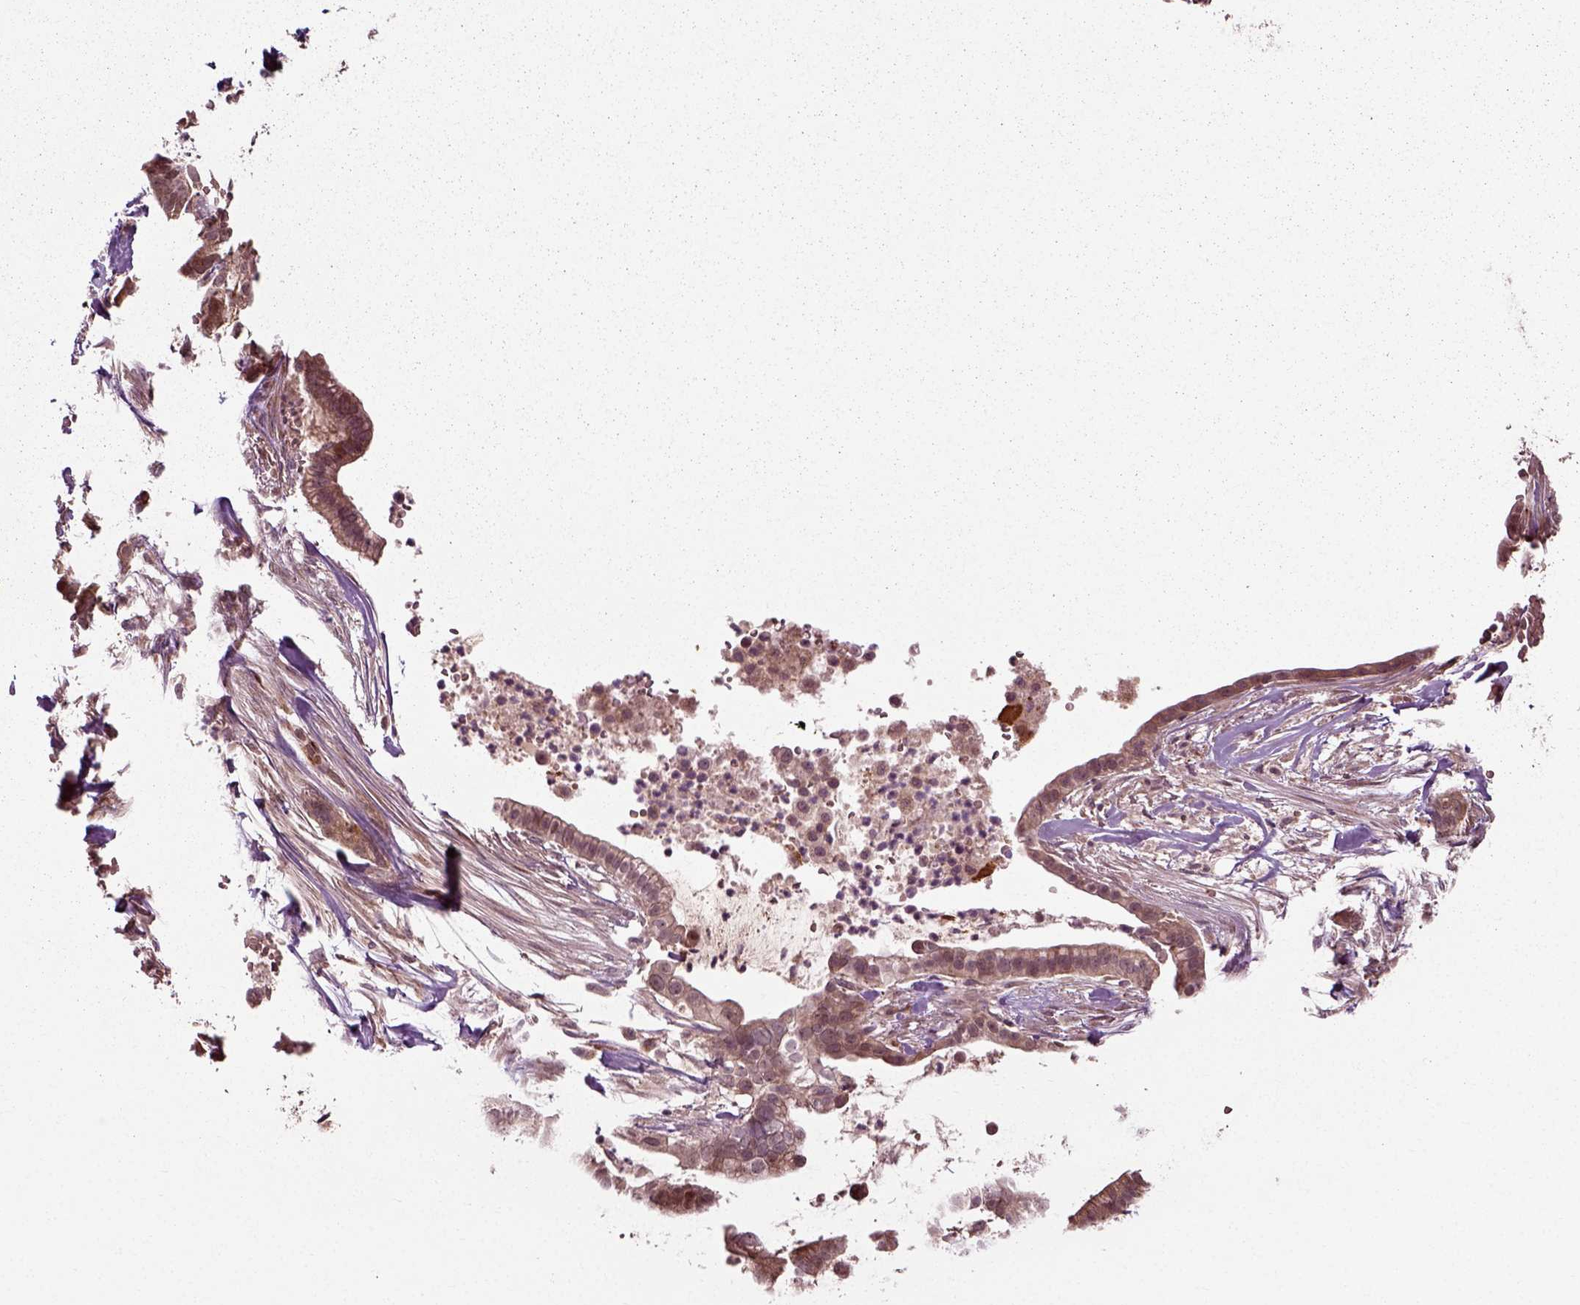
{"staining": {"intensity": "weak", "quantity": ">75%", "location": "cytoplasmic/membranous"}, "tissue": "pancreatic cancer", "cell_type": "Tumor cells", "image_type": "cancer", "snomed": [{"axis": "morphology", "description": "Adenocarcinoma, NOS"}, {"axis": "topography", "description": "Pancreas"}], "caption": "Adenocarcinoma (pancreatic) tissue displays weak cytoplasmic/membranous staining in approximately >75% of tumor cells, visualized by immunohistochemistry.", "gene": "PLCD3", "patient": {"sex": "male", "age": 61}}